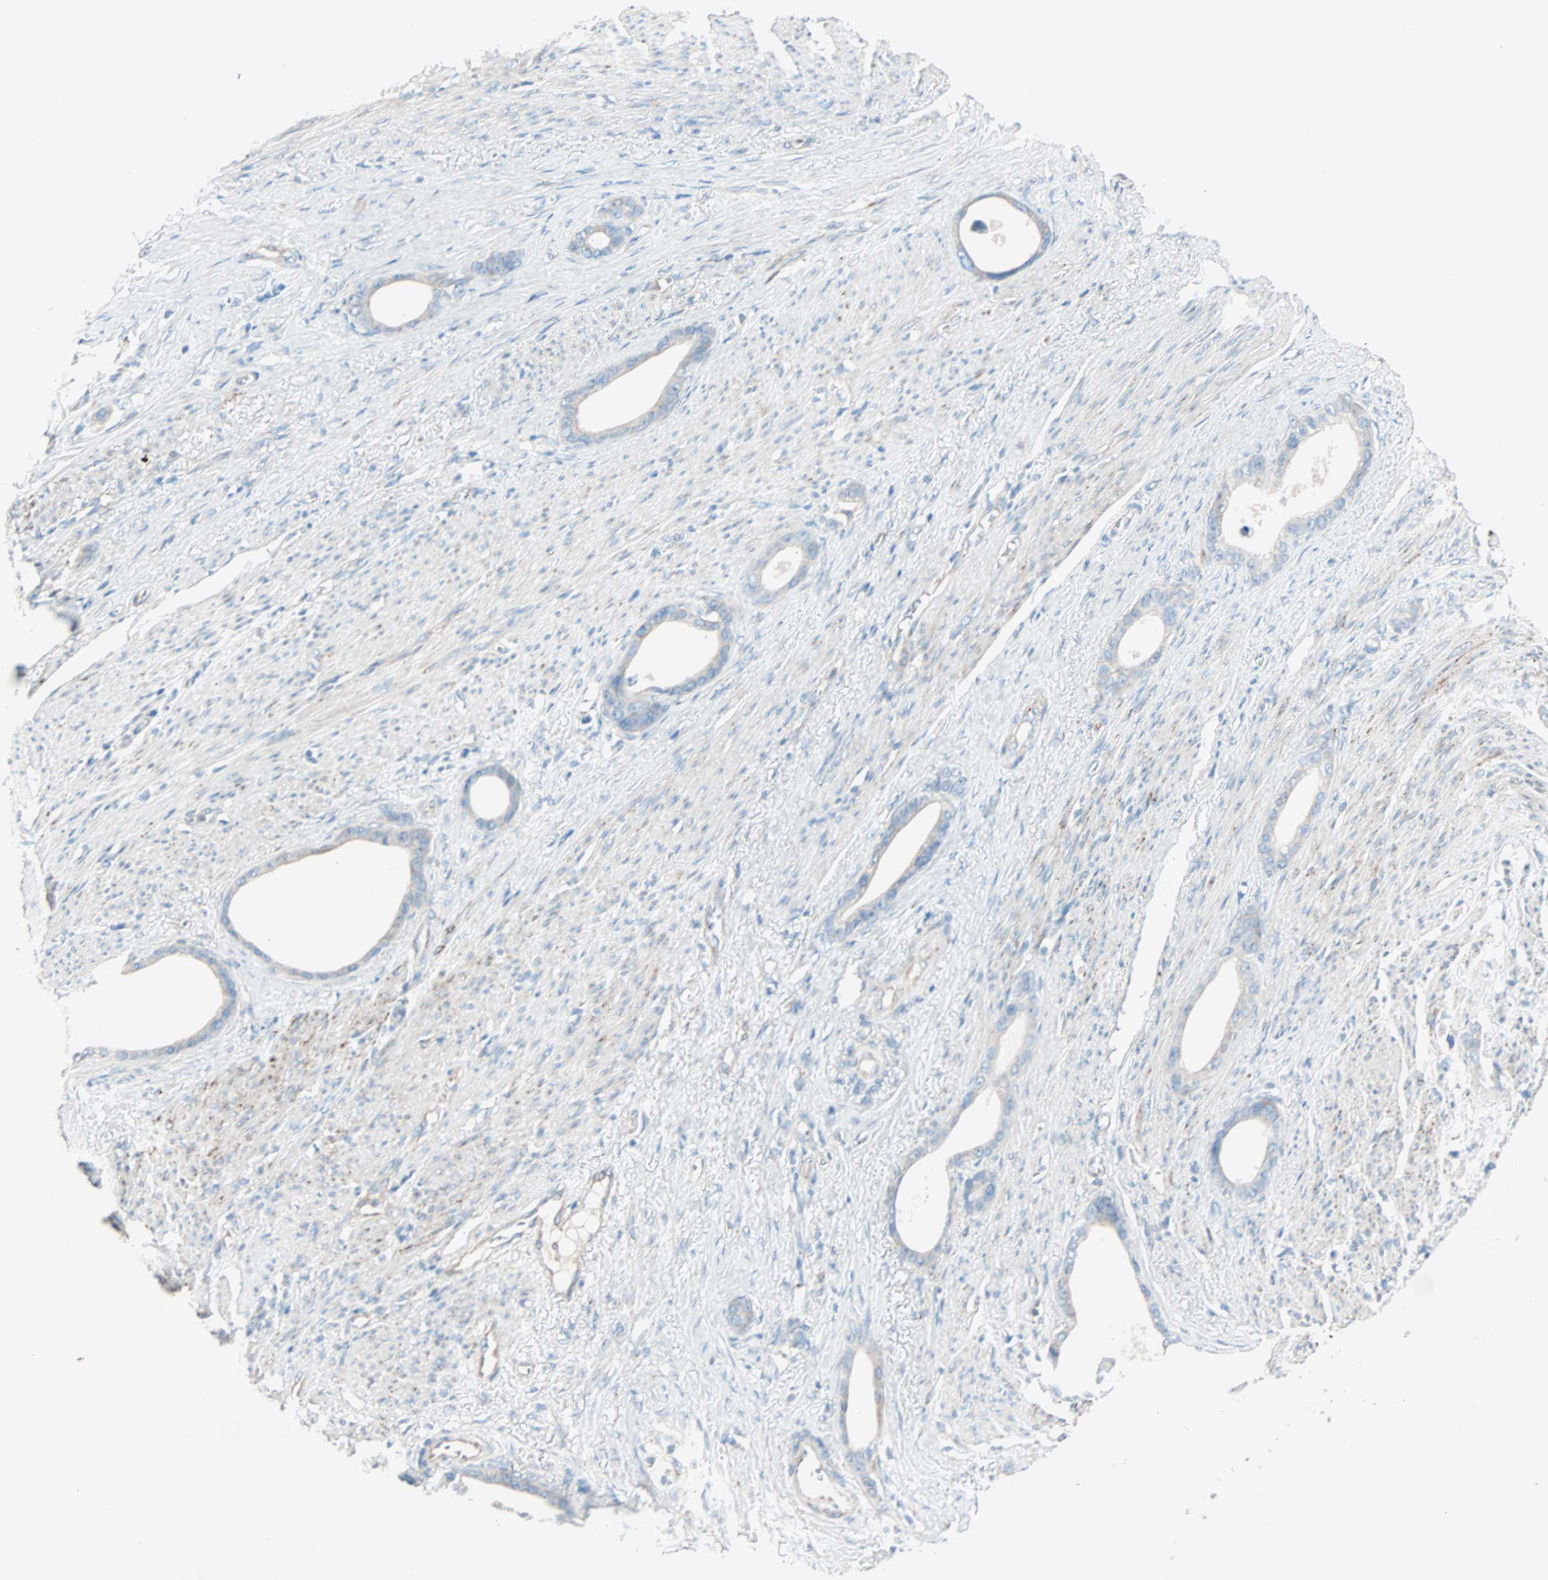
{"staining": {"intensity": "weak", "quantity": ">75%", "location": "cytoplasmic/membranous"}, "tissue": "stomach cancer", "cell_type": "Tumor cells", "image_type": "cancer", "snomed": [{"axis": "morphology", "description": "Adenocarcinoma, NOS"}, {"axis": "topography", "description": "Stomach"}], "caption": "Stomach cancer stained for a protein (brown) reveals weak cytoplasmic/membranous positive expression in approximately >75% of tumor cells.", "gene": "LY6G6F", "patient": {"sex": "female", "age": 75}}